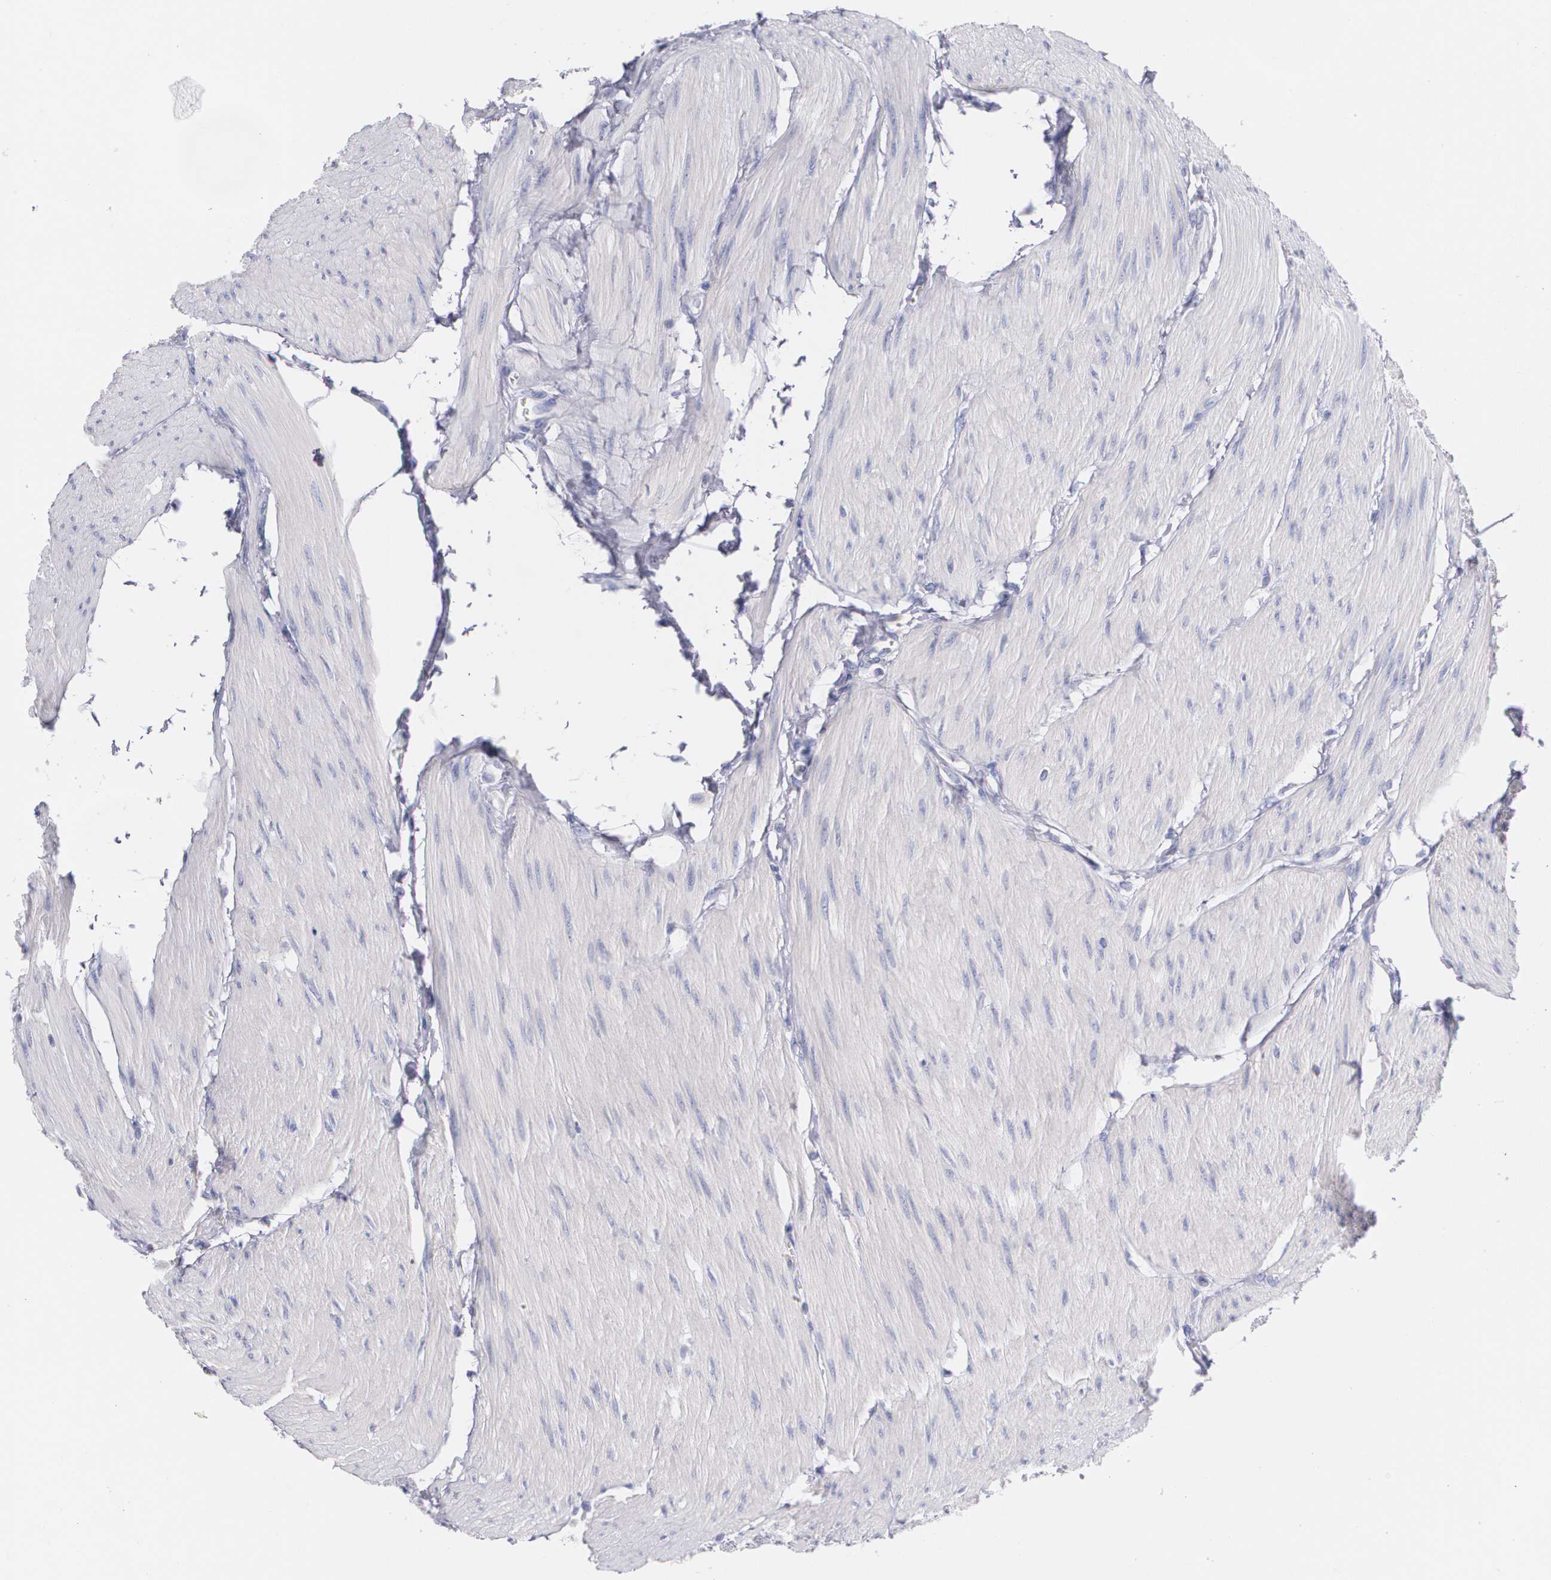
{"staining": {"intensity": "moderate", "quantity": "<25%", "location": "cytoplasmic/membranous"}, "tissue": "urothelial cancer", "cell_type": "Tumor cells", "image_type": "cancer", "snomed": [{"axis": "morphology", "description": "Urothelial carcinoma, High grade"}, {"axis": "topography", "description": "Urinary bladder"}], "caption": "Human urothelial cancer stained for a protein (brown) demonstrates moderate cytoplasmic/membranous positive staining in about <25% of tumor cells.", "gene": "HMMR", "patient": {"sex": "male", "age": 50}}